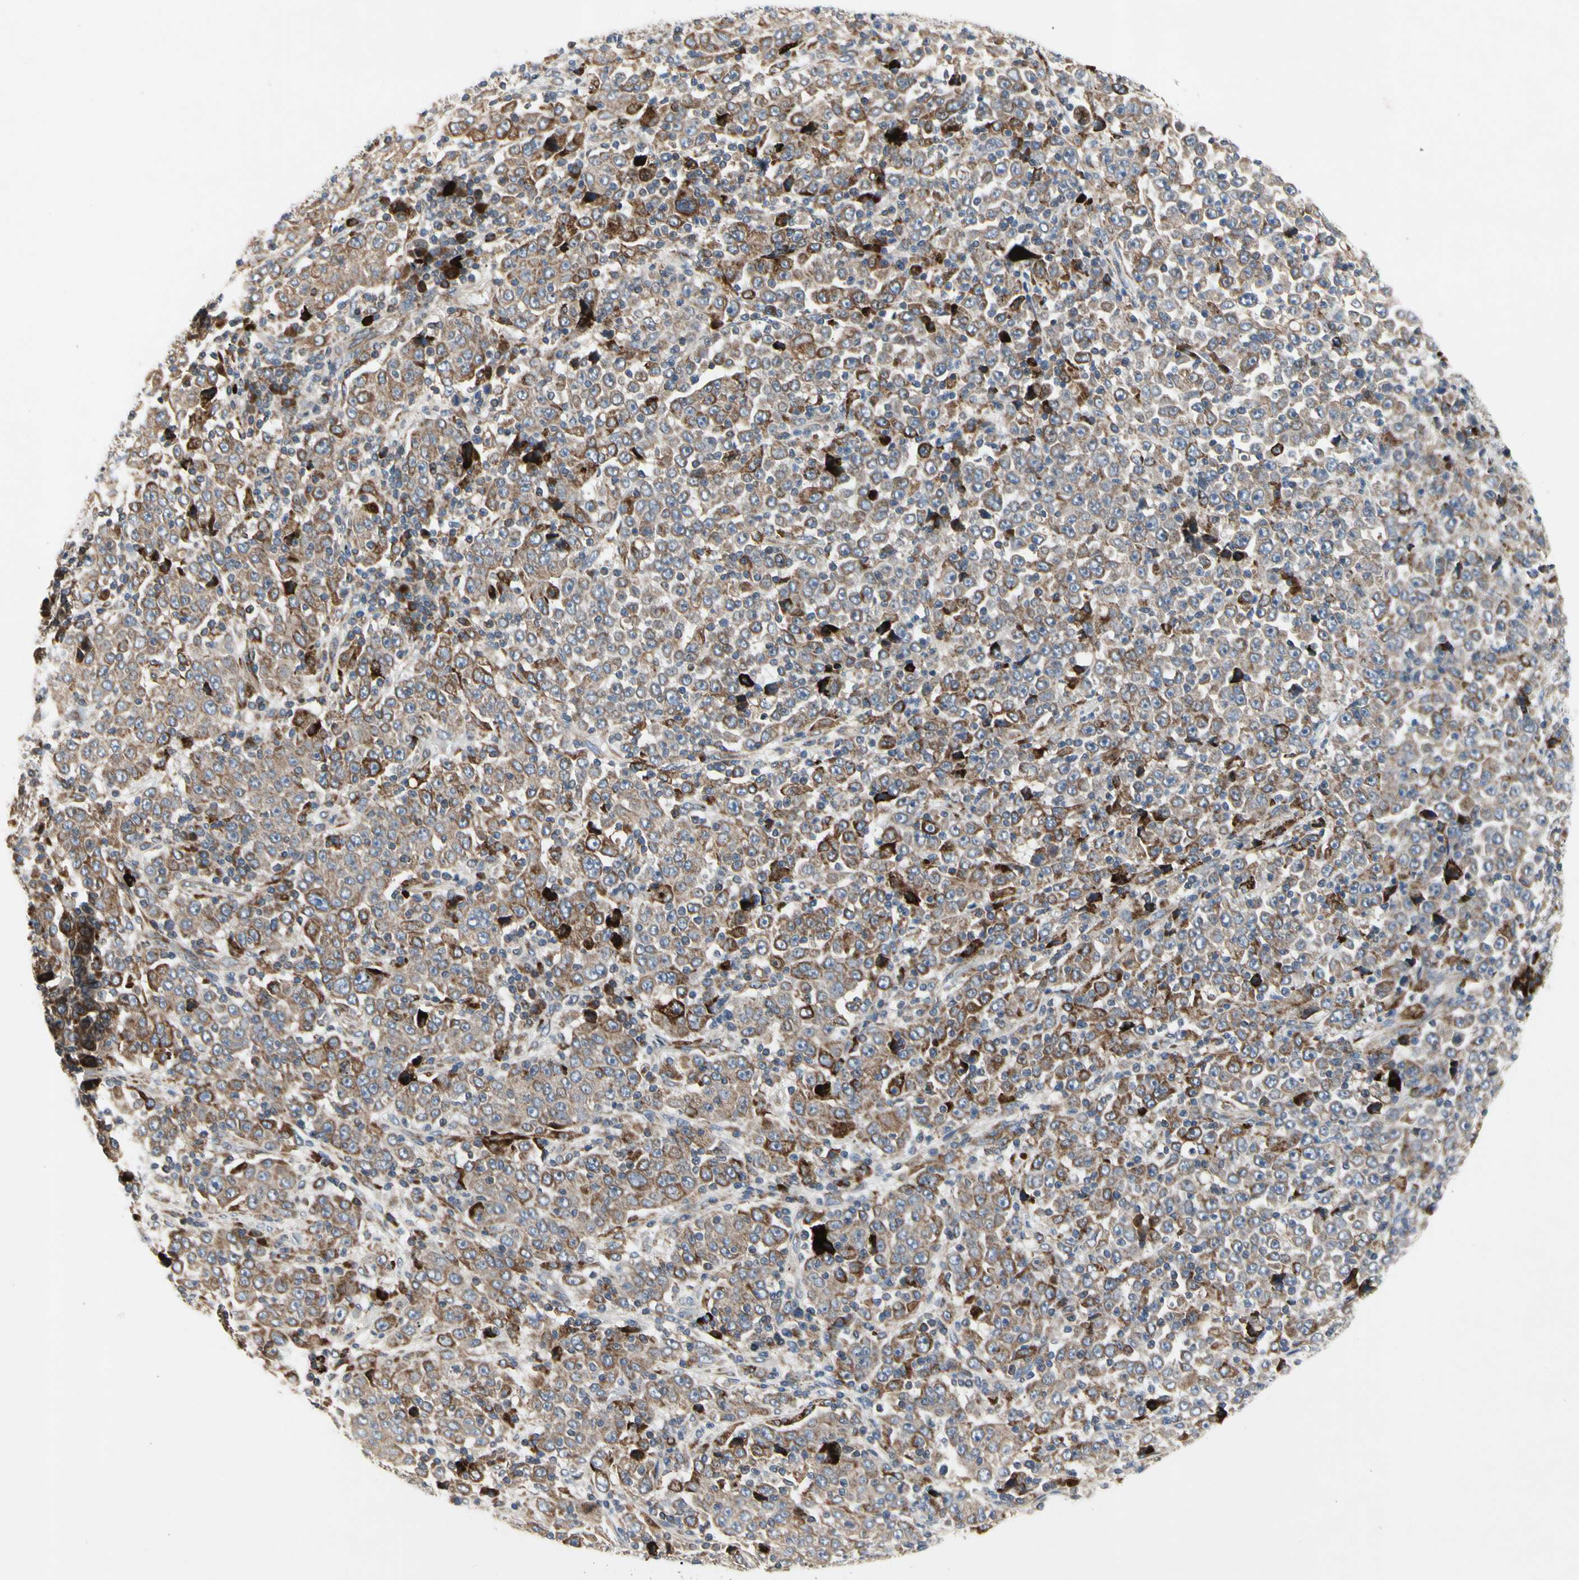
{"staining": {"intensity": "moderate", "quantity": ">75%", "location": "cytoplasmic/membranous"}, "tissue": "stomach cancer", "cell_type": "Tumor cells", "image_type": "cancer", "snomed": [{"axis": "morphology", "description": "Normal tissue, NOS"}, {"axis": "morphology", "description": "Adenocarcinoma, NOS"}, {"axis": "topography", "description": "Stomach, upper"}, {"axis": "topography", "description": "Stomach"}], "caption": "A medium amount of moderate cytoplasmic/membranous staining is present in approximately >75% of tumor cells in adenocarcinoma (stomach) tissue.", "gene": "MMEL1", "patient": {"sex": "male", "age": 59}}